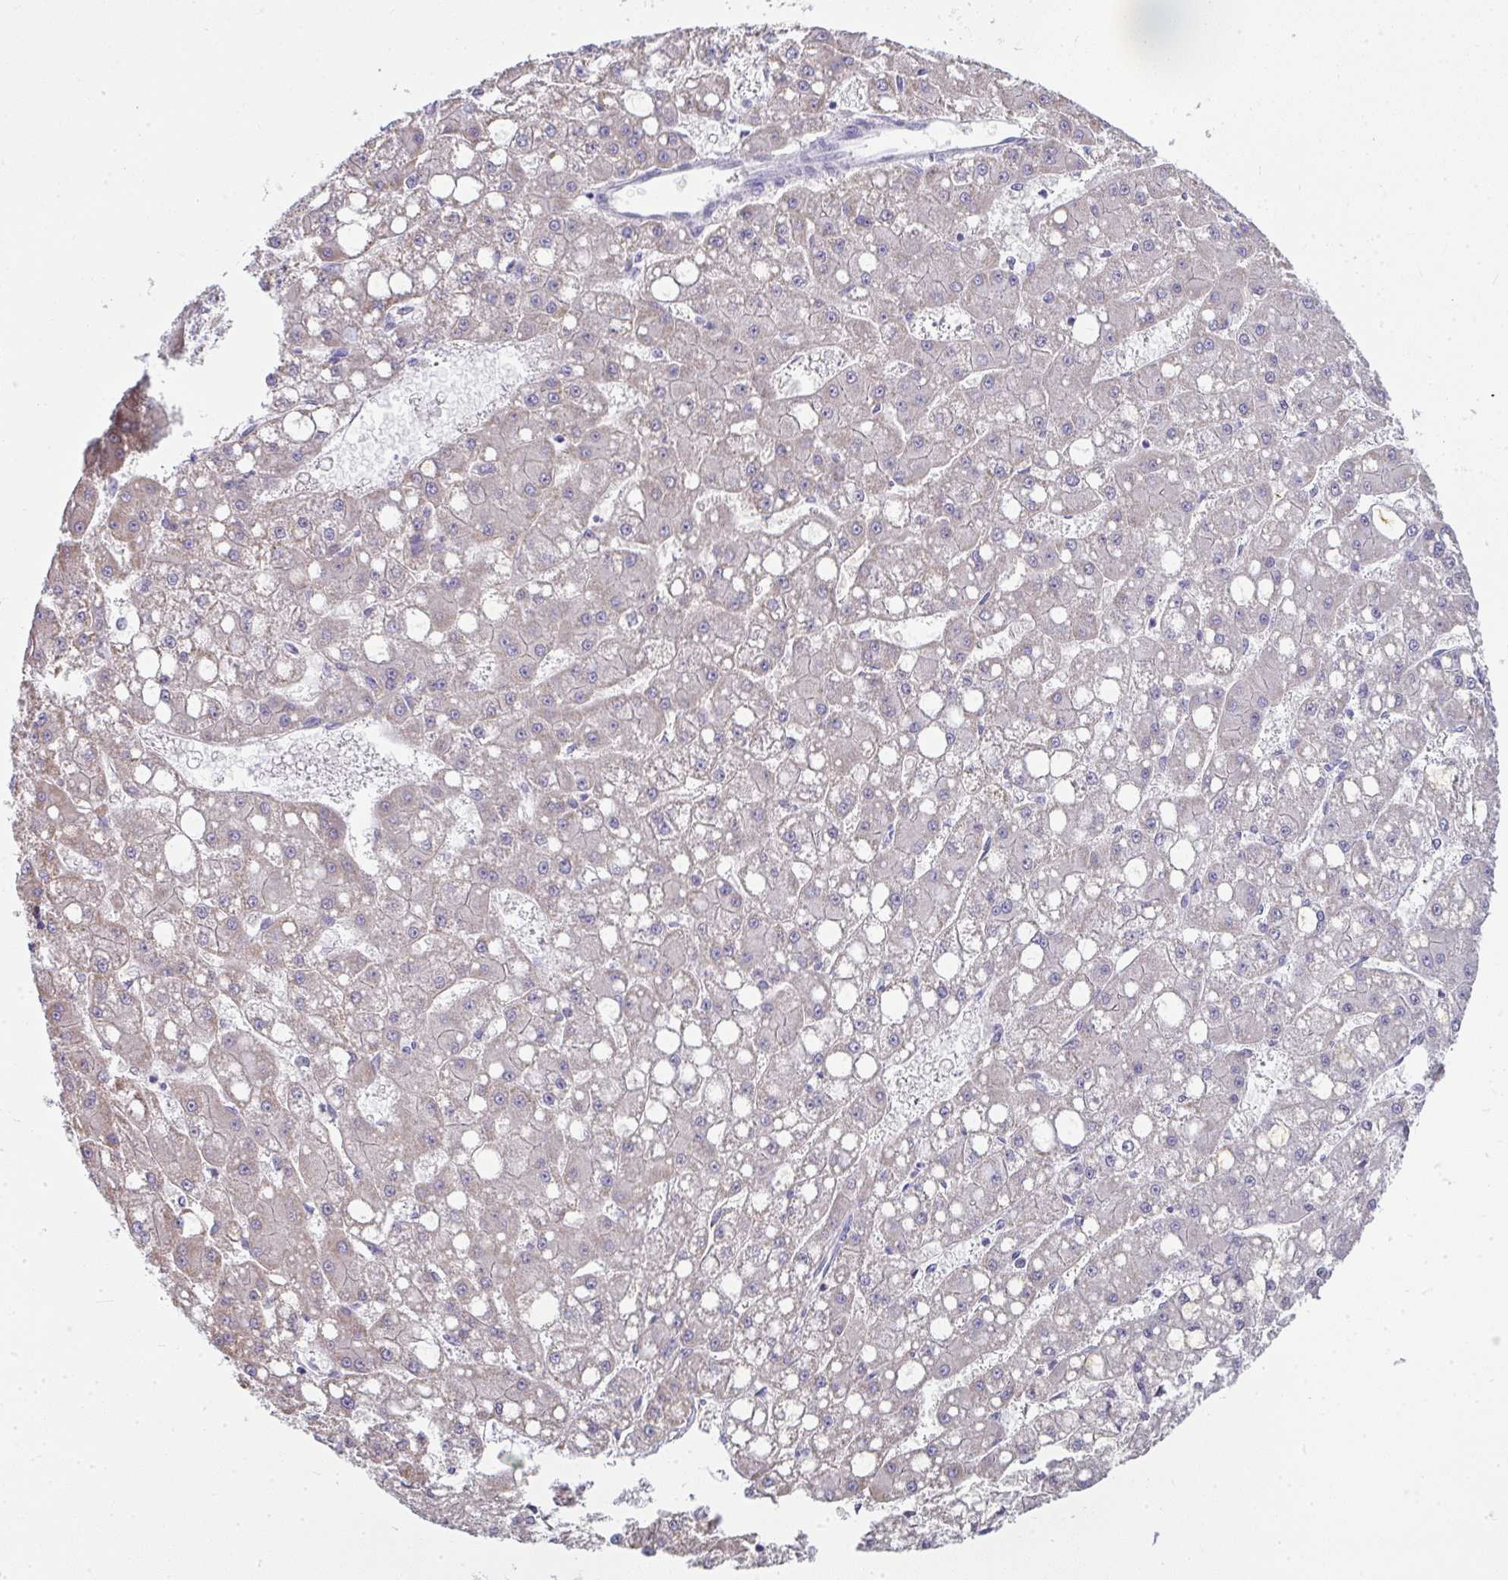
{"staining": {"intensity": "weak", "quantity": "<25%", "location": "cytoplasmic/membranous"}, "tissue": "liver cancer", "cell_type": "Tumor cells", "image_type": "cancer", "snomed": [{"axis": "morphology", "description": "Carcinoma, Hepatocellular, NOS"}, {"axis": "topography", "description": "Liver"}], "caption": "Tumor cells show no significant protein expression in liver cancer. (DAB (3,3'-diaminobenzidine) IHC visualized using brightfield microscopy, high magnification).", "gene": "SLC6A1", "patient": {"sex": "male", "age": 67}}